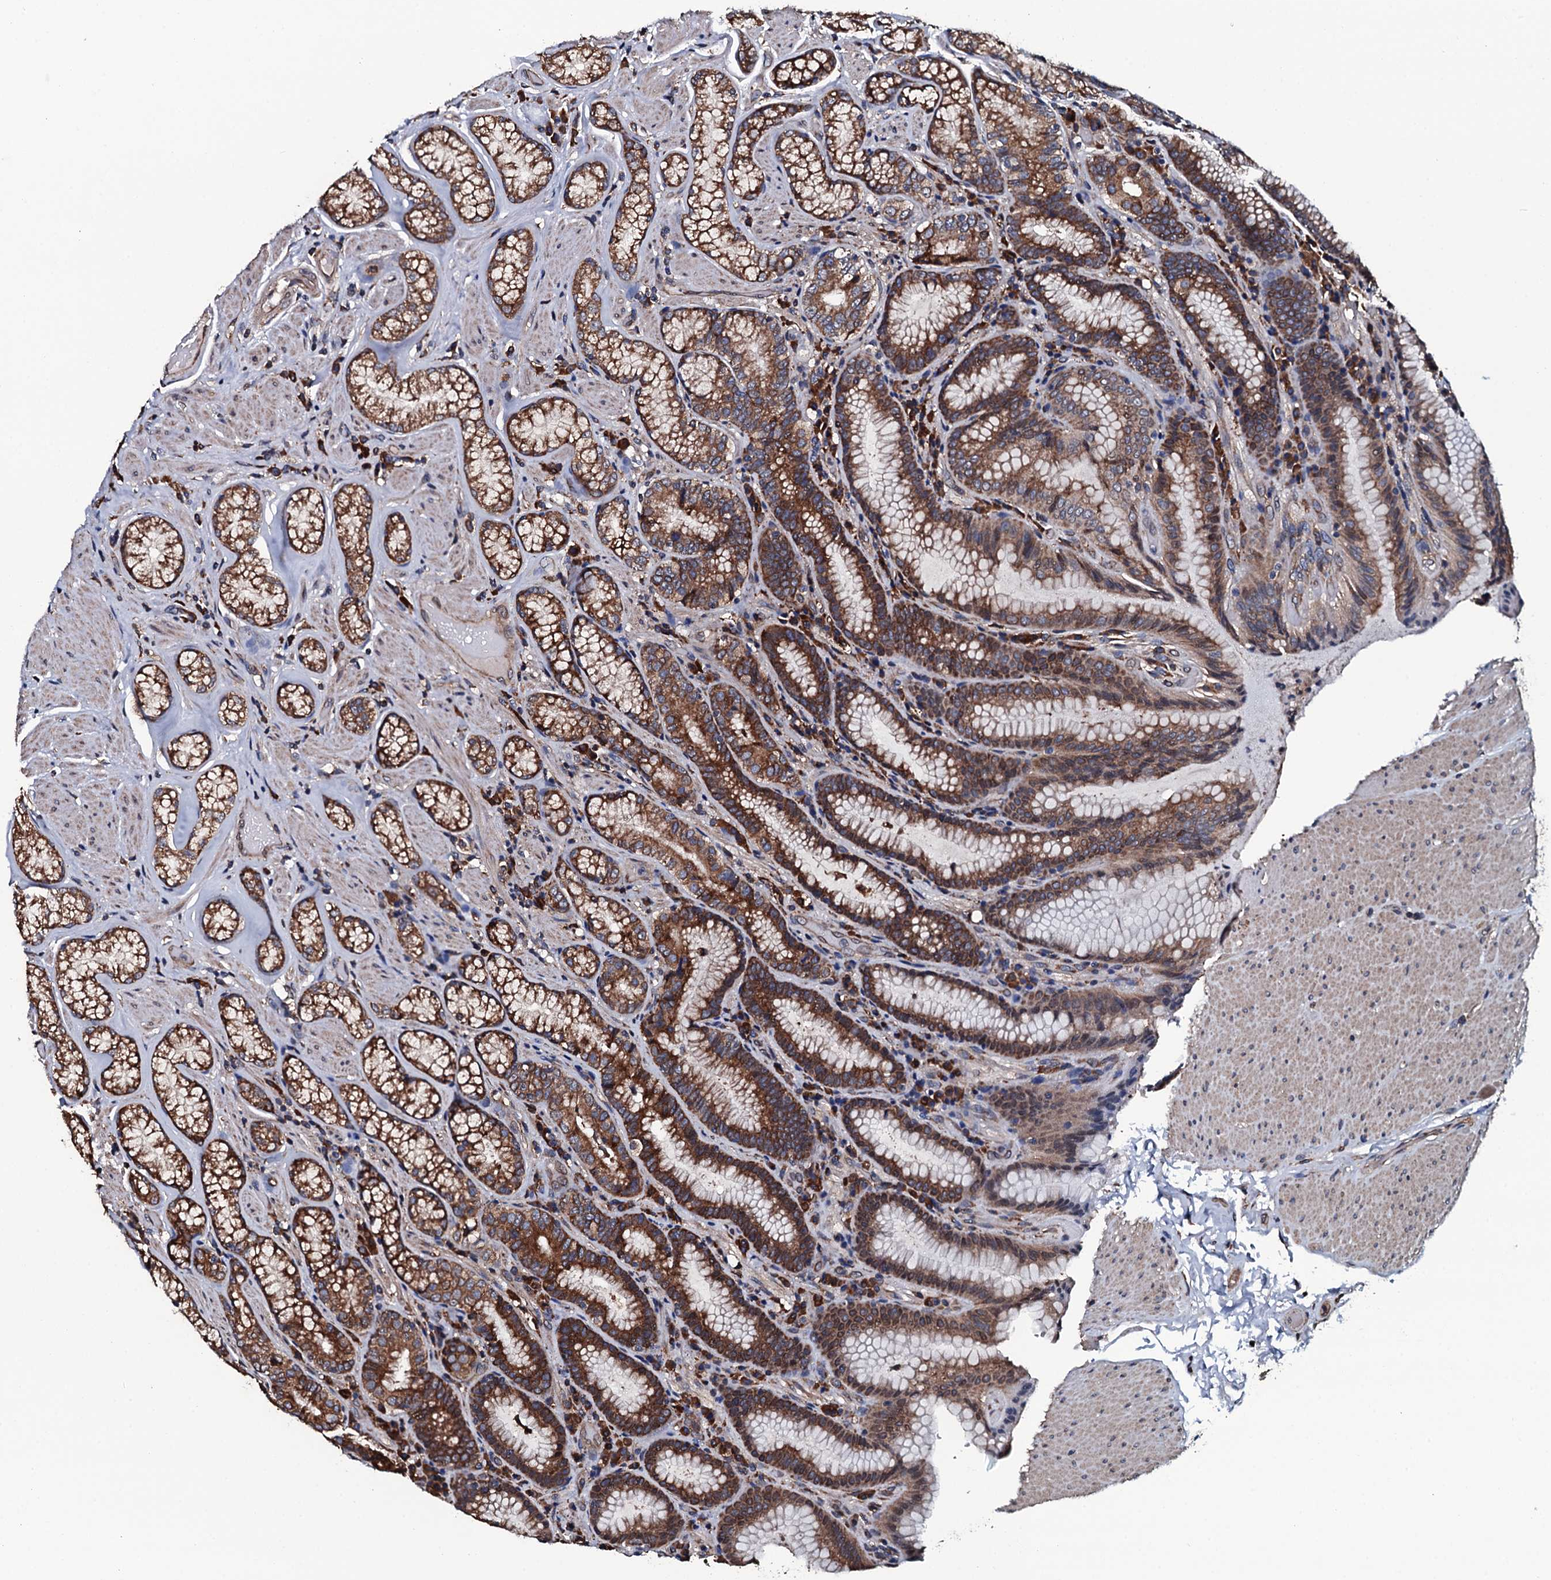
{"staining": {"intensity": "moderate", "quantity": ">75%", "location": "cytoplasmic/membranous"}, "tissue": "stomach", "cell_type": "Glandular cells", "image_type": "normal", "snomed": [{"axis": "morphology", "description": "Normal tissue, NOS"}, {"axis": "topography", "description": "Stomach, upper"}, {"axis": "topography", "description": "Stomach, lower"}], "caption": "Protein staining demonstrates moderate cytoplasmic/membranous staining in approximately >75% of glandular cells in benign stomach.", "gene": "RAB12", "patient": {"sex": "female", "age": 76}}